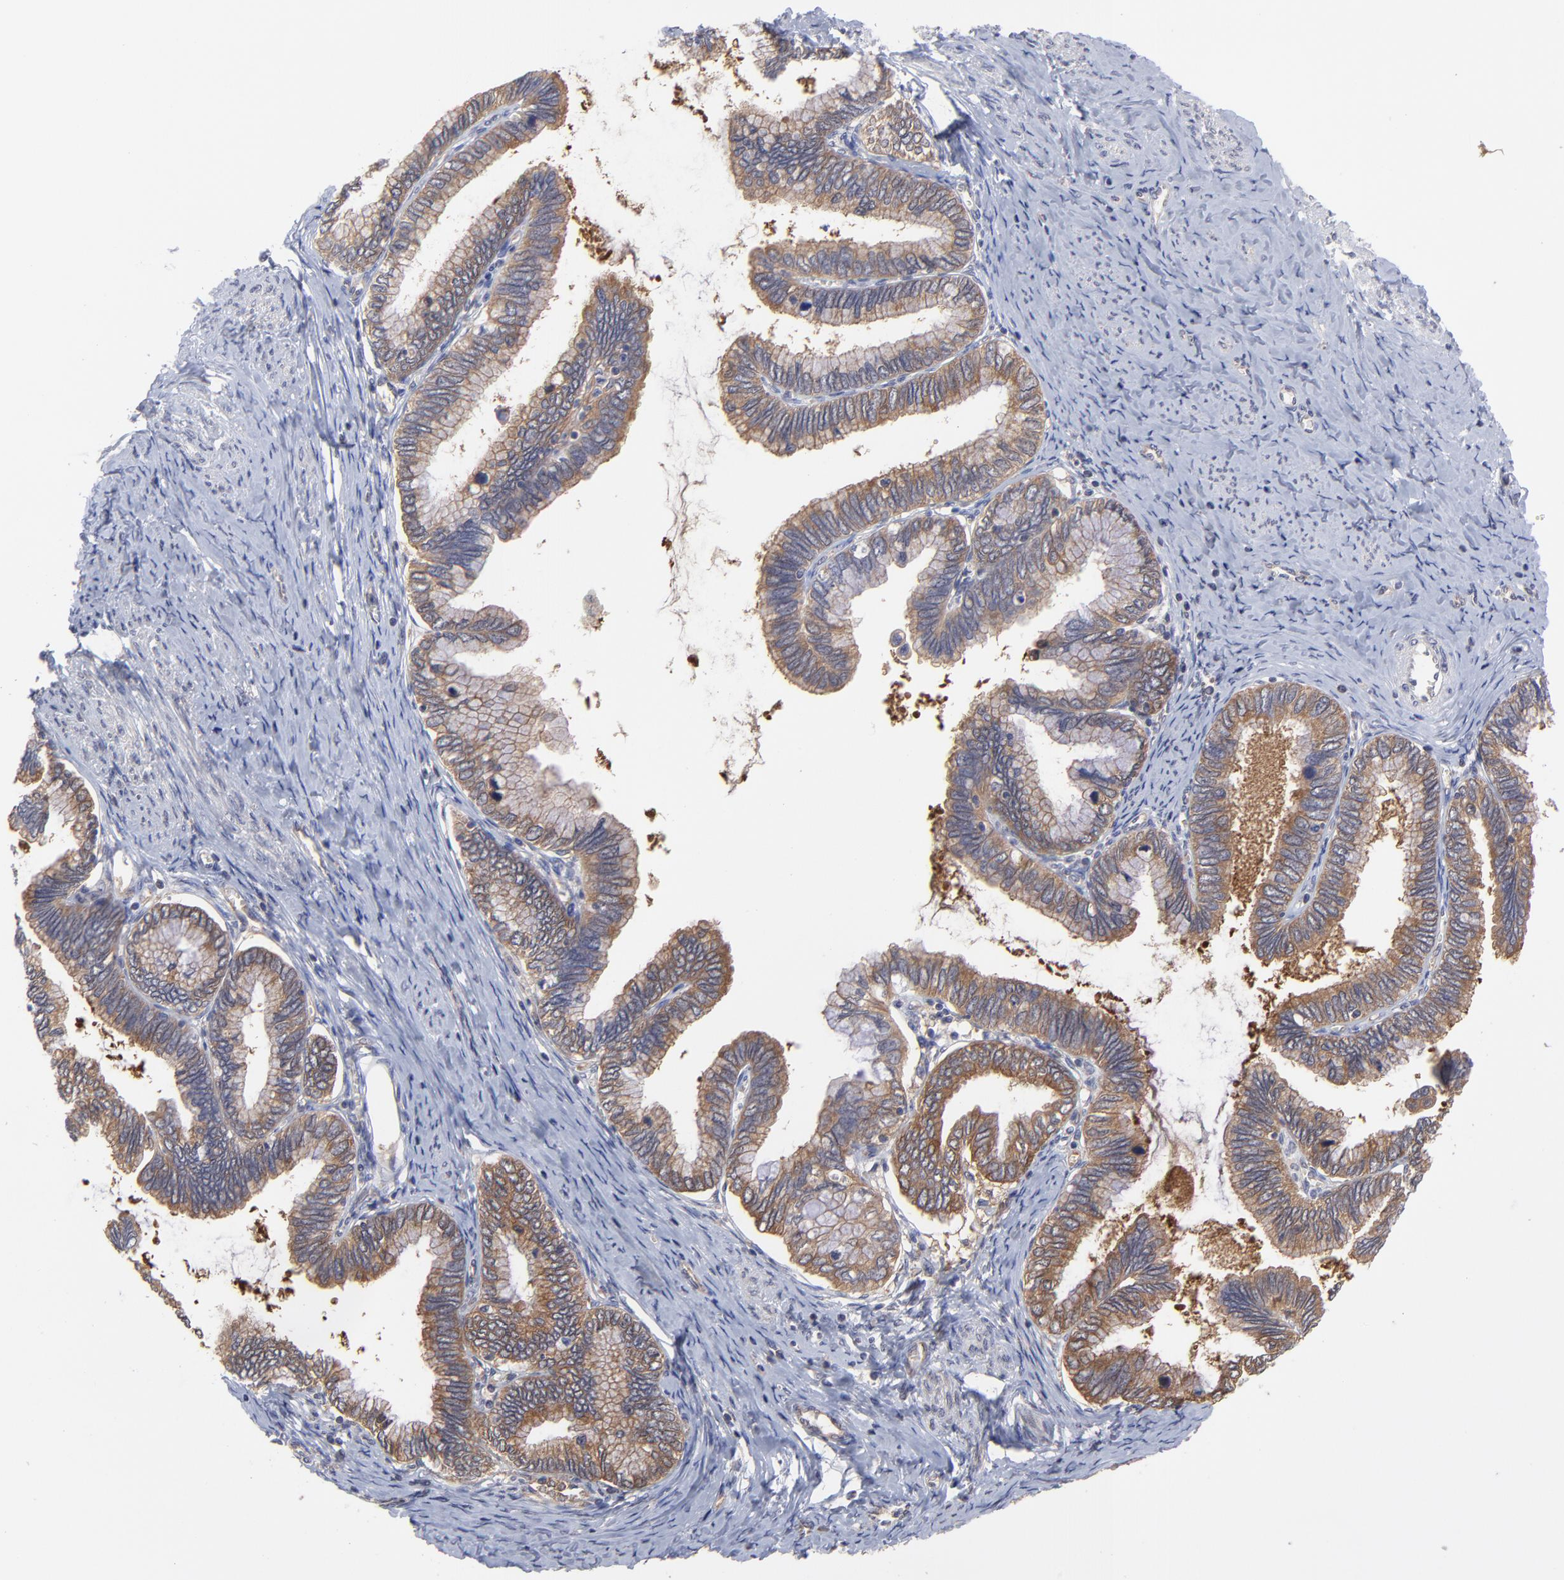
{"staining": {"intensity": "moderate", "quantity": ">75%", "location": "cytoplasmic/membranous"}, "tissue": "cervical cancer", "cell_type": "Tumor cells", "image_type": "cancer", "snomed": [{"axis": "morphology", "description": "Adenocarcinoma, NOS"}, {"axis": "topography", "description": "Cervix"}], "caption": "Approximately >75% of tumor cells in adenocarcinoma (cervical) reveal moderate cytoplasmic/membranous protein positivity as visualized by brown immunohistochemical staining.", "gene": "GART", "patient": {"sex": "female", "age": 49}}